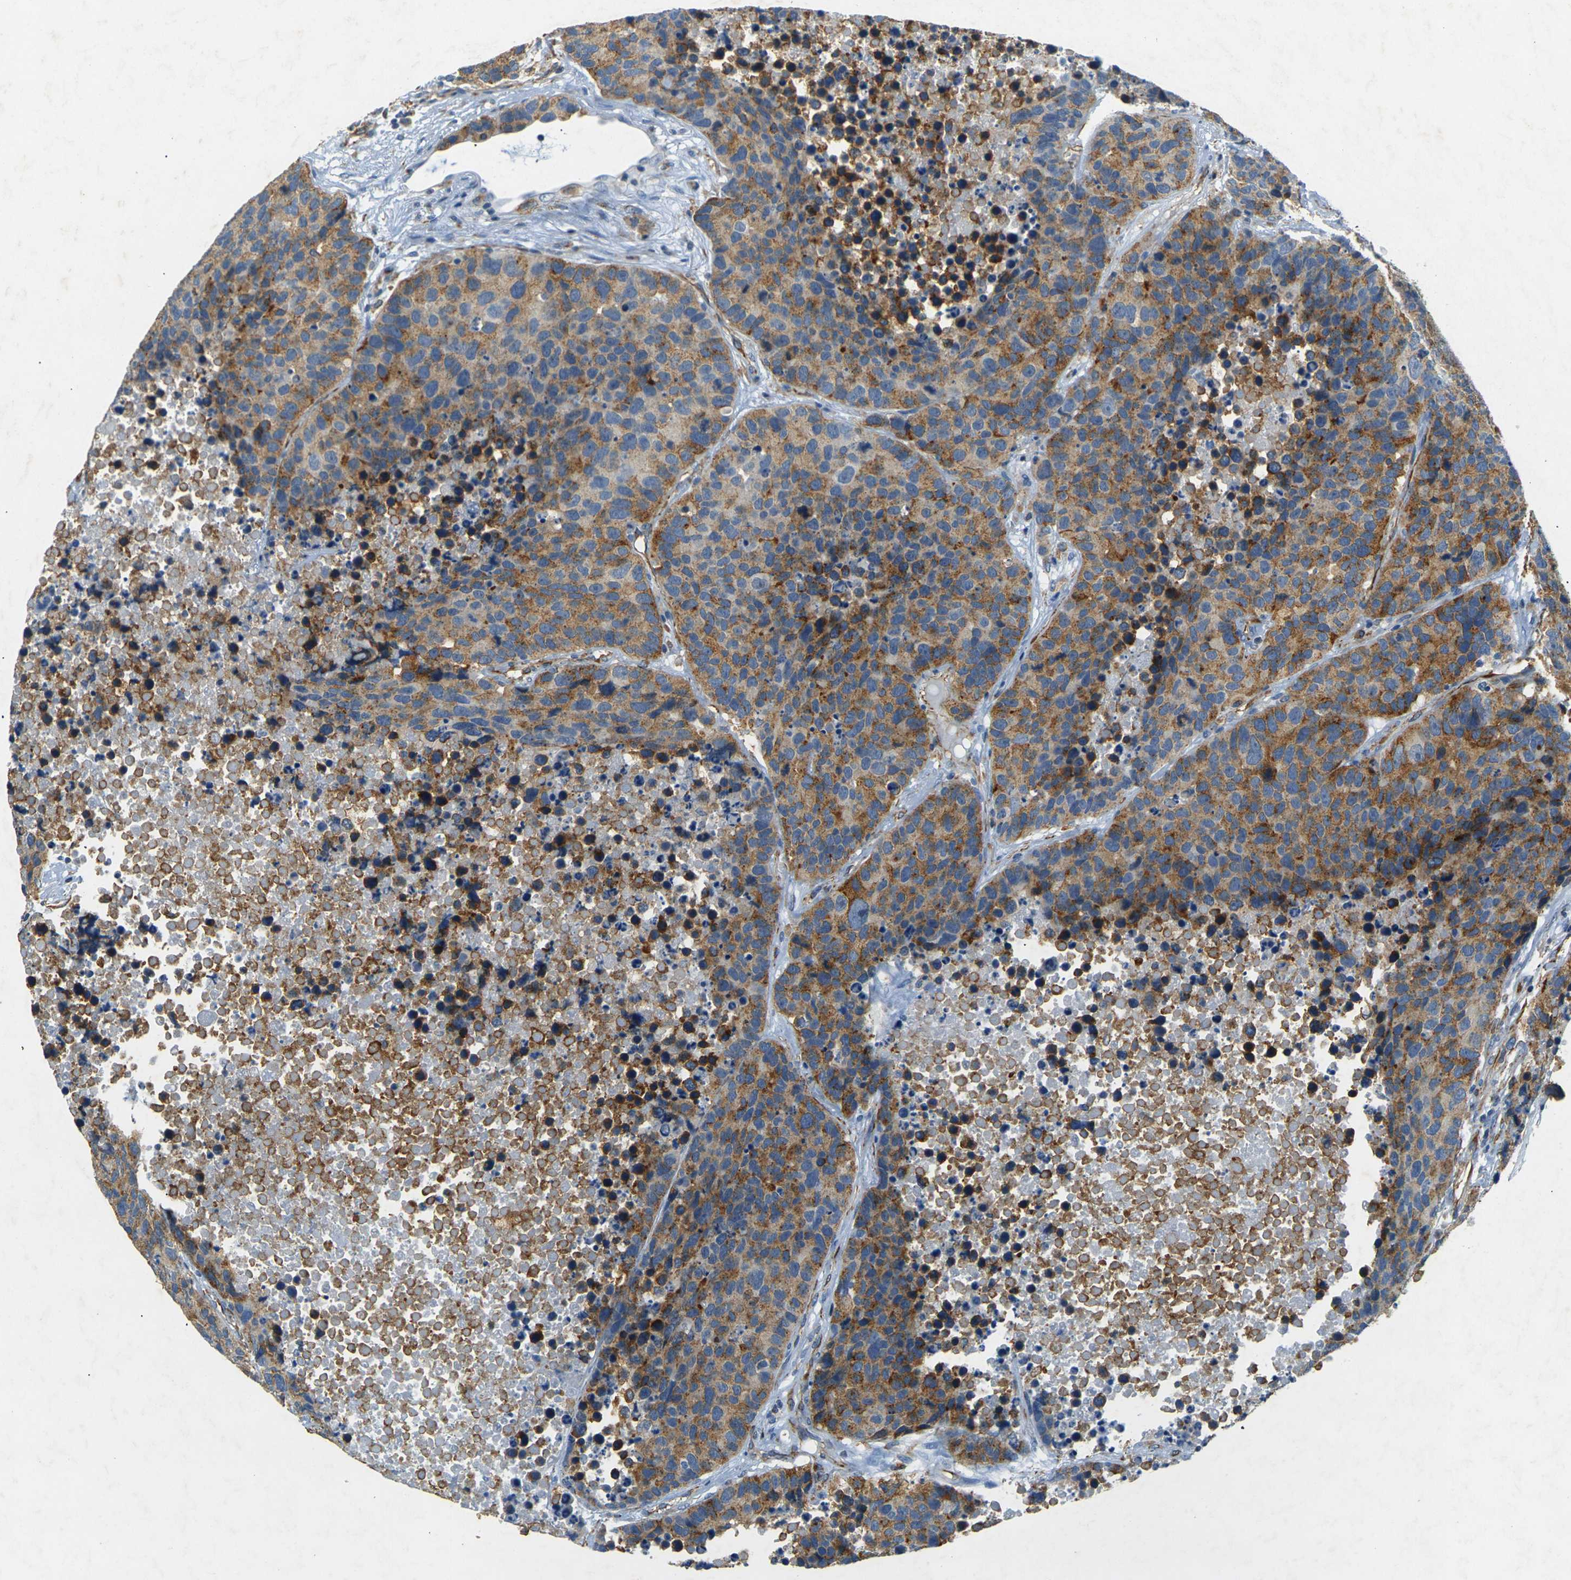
{"staining": {"intensity": "moderate", "quantity": ">75%", "location": "cytoplasmic/membranous"}, "tissue": "carcinoid", "cell_type": "Tumor cells", "image_type": "cancer", "snomed": [{"axis": "morphology", "description": "Carcinoid, malignant, NOS"}, {"axis": "topography", "description": "Lung"}], "caption": "A brown stain shows moderate cytoplasmic/membranous staining of a protein in human carcinoid (malignant) tumor cells. Using DAB (3,3'-diaminobenzidine) (brown) and hematoxylin (blue) stains, captured at high magnification using brightfield microscopy.", "gene": "SORT1", "patient": {"sex": "male", "age": 60}}